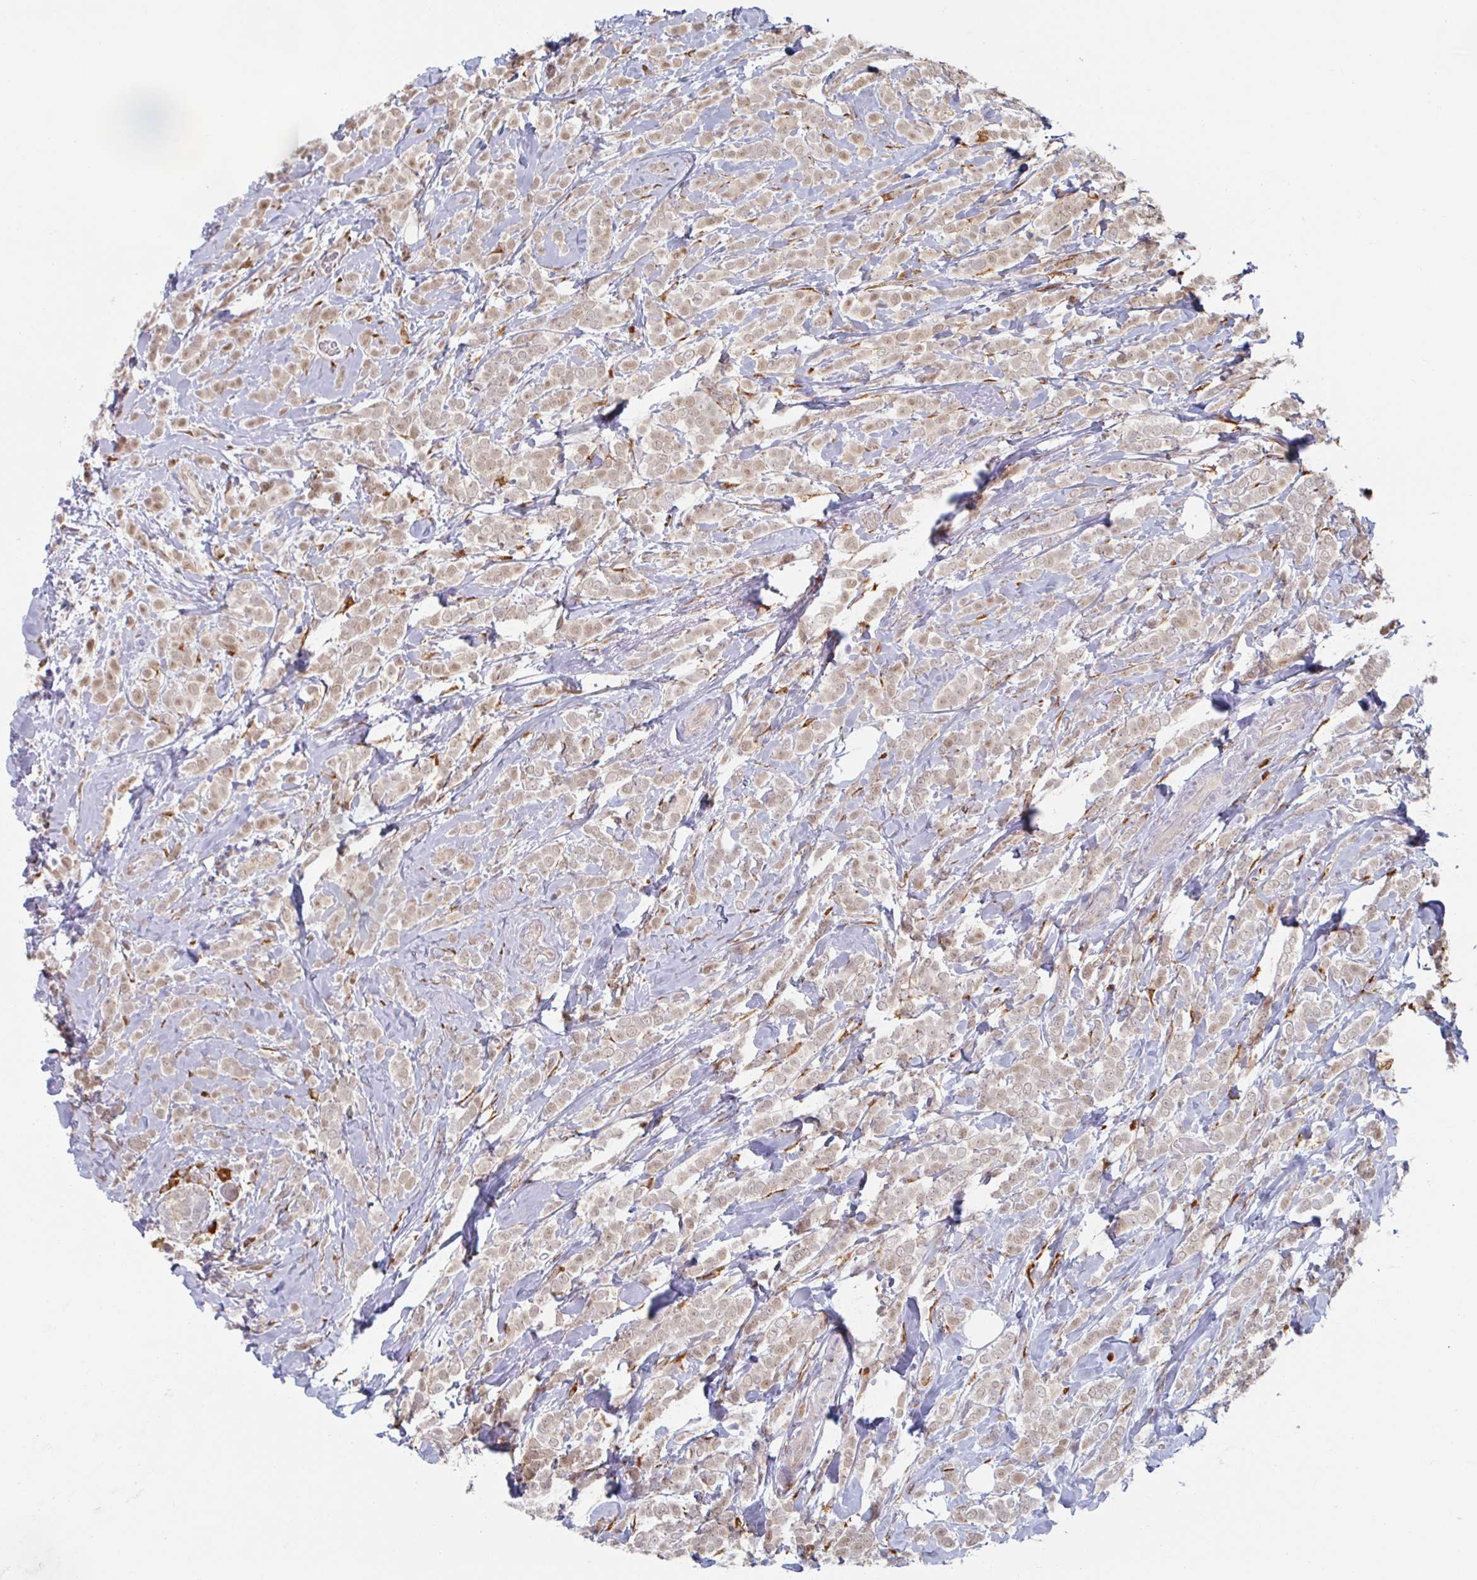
{"staining": {"intensity": "weak", "quantity": "25%-75%", "location": "cytoplasmic/membranous"}, "tissue": "breast cancer", "cell_type": "Tumor cells", "image_type": "cancer", "snomed": [{"axis": "morphology", "description": "Lobular carcinoma"}, {"axis": "topography", "description": "Breast"}], "caption": "Immunohistochemical staining of human lobular carcinoma (breast) exhibits low levels of weak cytoplasmic/membranous protein staining in approximately 25%-75% of tumor cells. (Brightfield microscopy of DAB IHC at high magnification).", "gene": "TRAPPC10", "patient": {"sex": "female", "age": 49}}